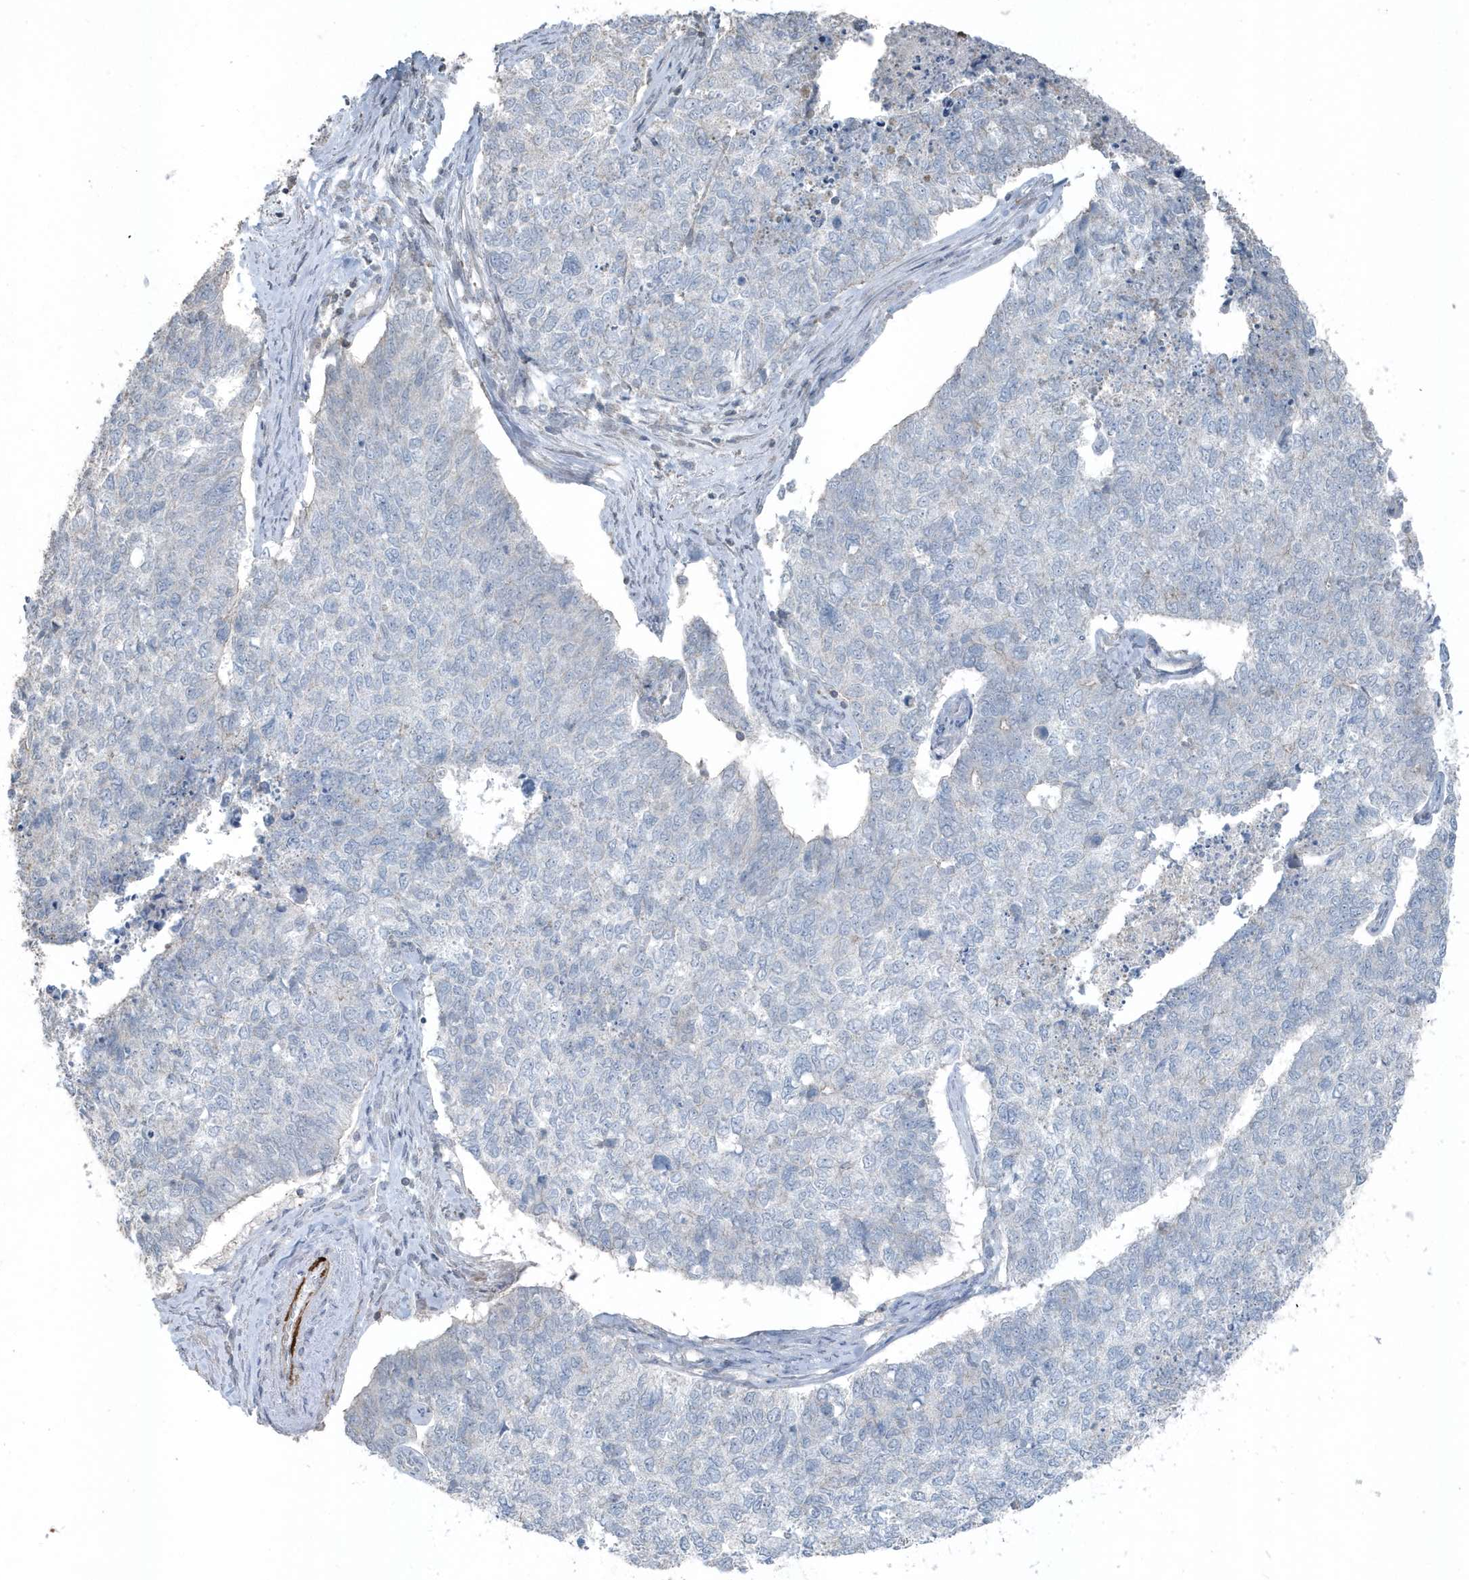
{"staining": {"intensity": "negative", "quantity": "none", "location": "none"}, "tissue": "cervical cancer", "cell_type": "Tumor cells", "image_type": "cancer", "snomed": [{"axis": "morphology", "description": "Squamous cell carcinoma, NOS"}, {"axis": "topography", "description": "Cervix"}], "caption": "This is an immunohistochemistry photomicrograph of cervical cancer. There is no positivity in tumor cells.", "gene": "ACTC1", "patient": {"sex": "female", "age": 63}}